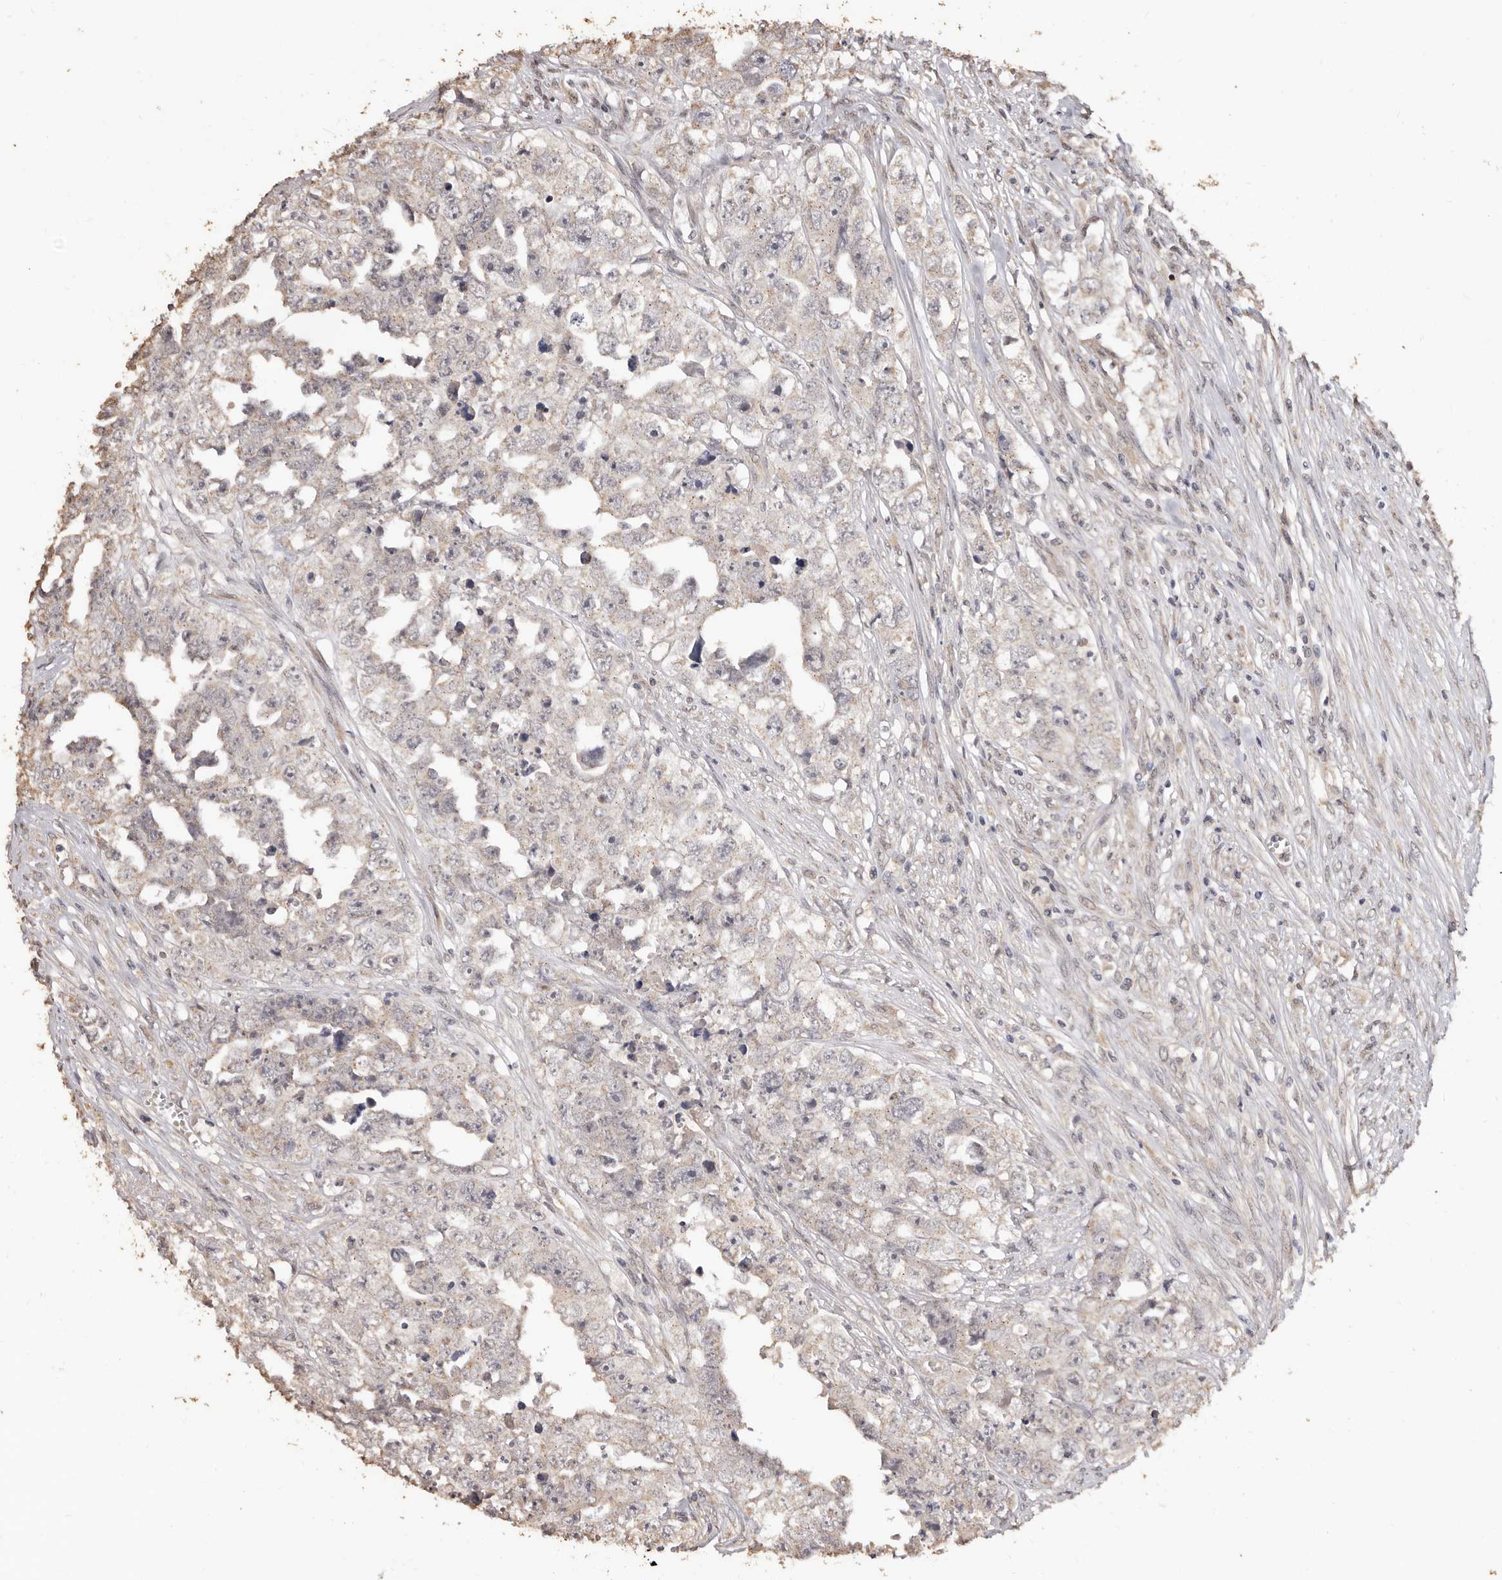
{"staining": {"intensity": "negative", "quantity": "none", "location": "none"}, "tissue": "testis cancer", "cell_type": "Tumor cells", "image_type": "cancer", "snomed": [{"axis": "morphology", "description": "Seminoma, NOS"}, {"axis": "morphology", "description": "Carcinoma, Embryonal, NOS"}, {"axis": "topography", "description": "Testis"}], "caption": "Testis seminoma was stained to show a protein in brown. There is no significant positivity in tumor cells. Nuclei are stained in blue.", "gene": "INAVA", "patient": {"sex": "male", "age": 43}}